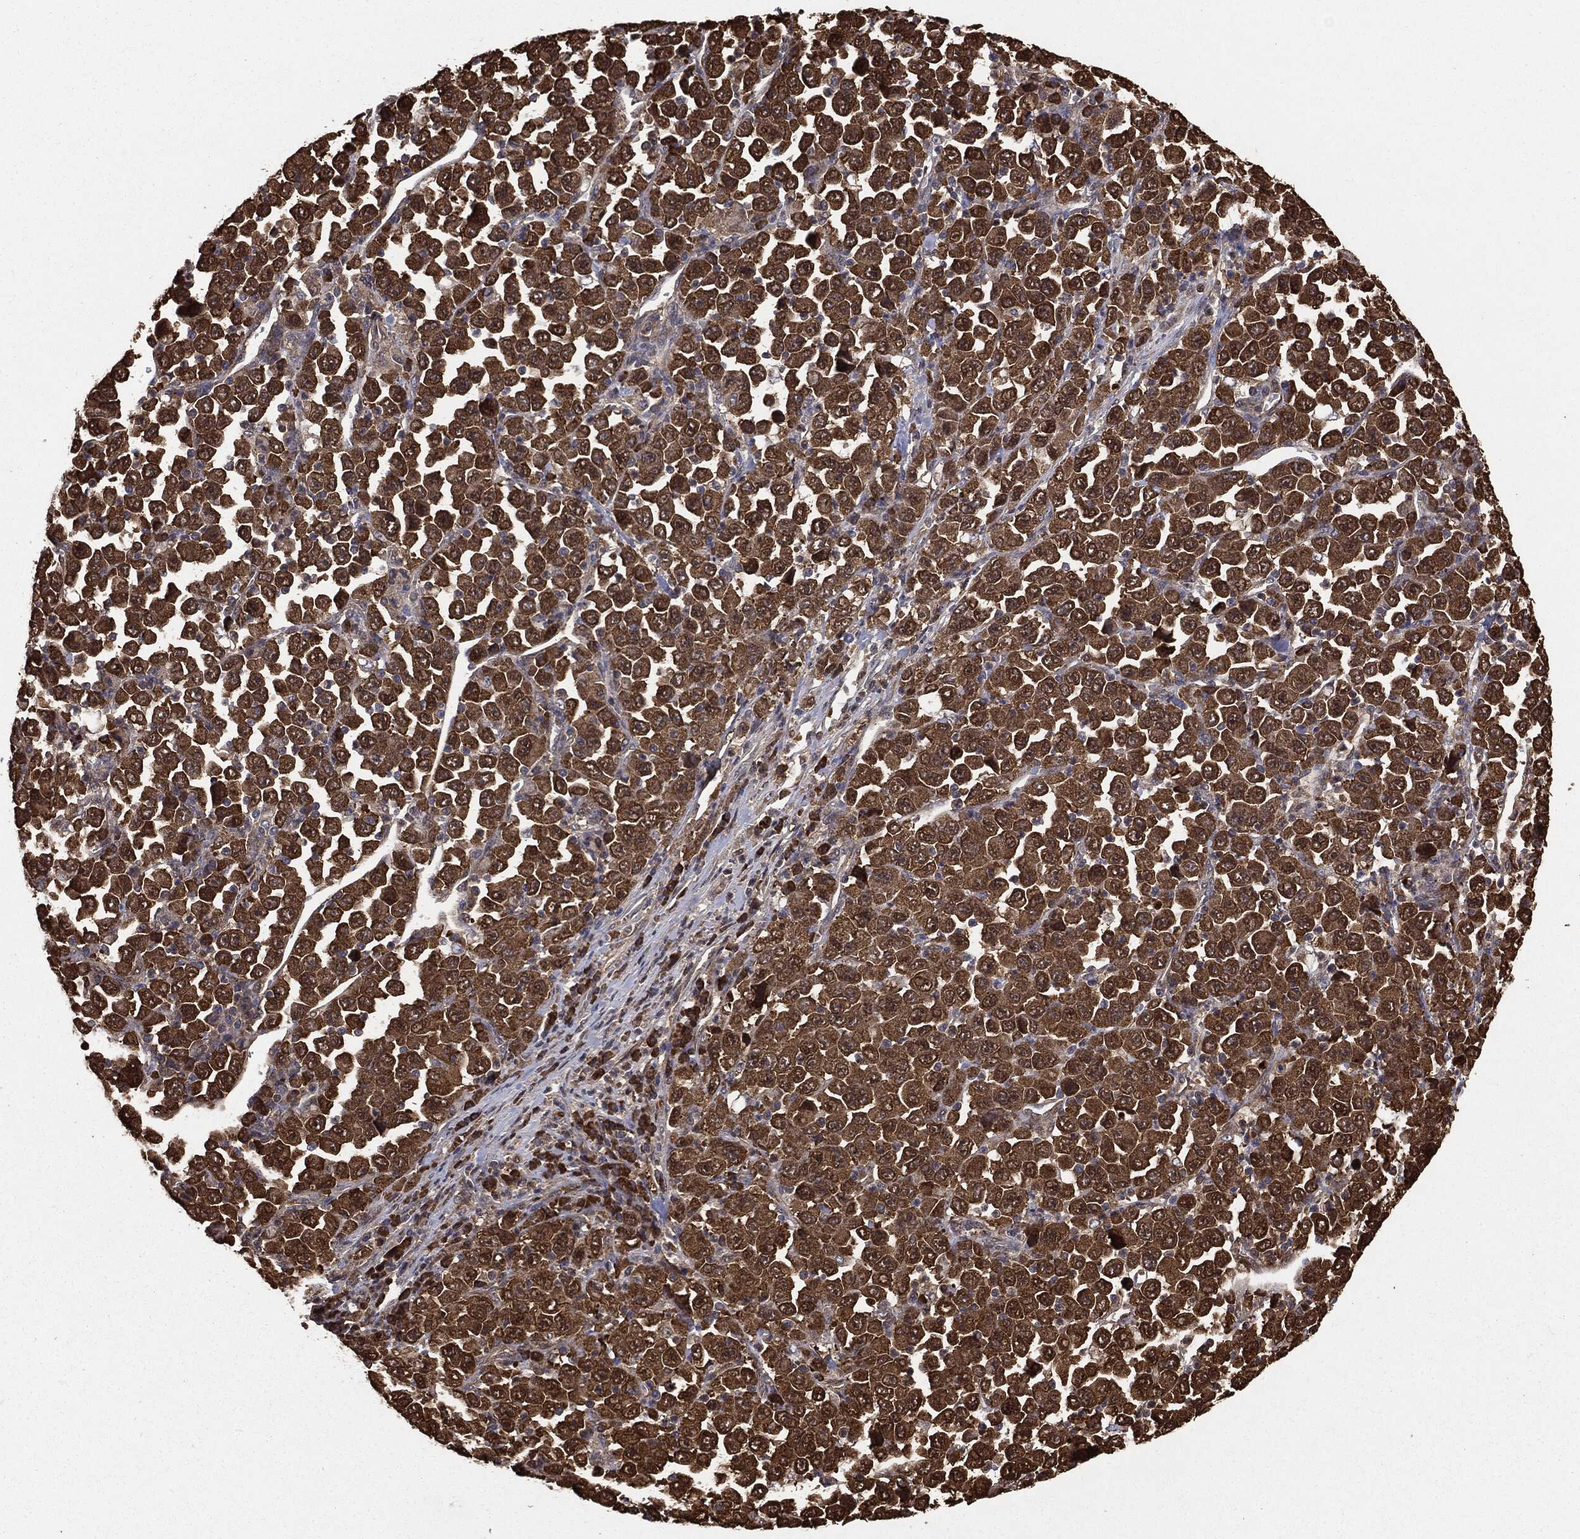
{"staining": {"intensity": "strong", "quantity": ">75%", "location": "cytoplasmic/membranous"}, "tissue": "stomach cancer", "cell_type": "Tumor cells", "image_type": "cancer", "snomed": [{"axis": "morphology", "description": "Normal tissue, NOS"}, {"axis": "morphology", "description": "Adenocarcinoma, NOS"}, {"axis": "topography", "description": "Stomach, upper"}, {"axis": "topography", "description": "Stomach"}], "caption": "Immunohistochemistry (IHC) staining of stomach cancer (adenocarcinoma), which exhibits high levels of strong cytoplasmic/membranous positivity in about >75% of tumor cells indicating strong cytoplasmic/membranous protein positivity. The staining was performed using DAB (3,3'-diaminobenzidine) (brown) for protein detection and nuclei were counterstained in hematoxylin (blue).", "gene": "NME1", "patient": {"sex": "male", "age": 59}}